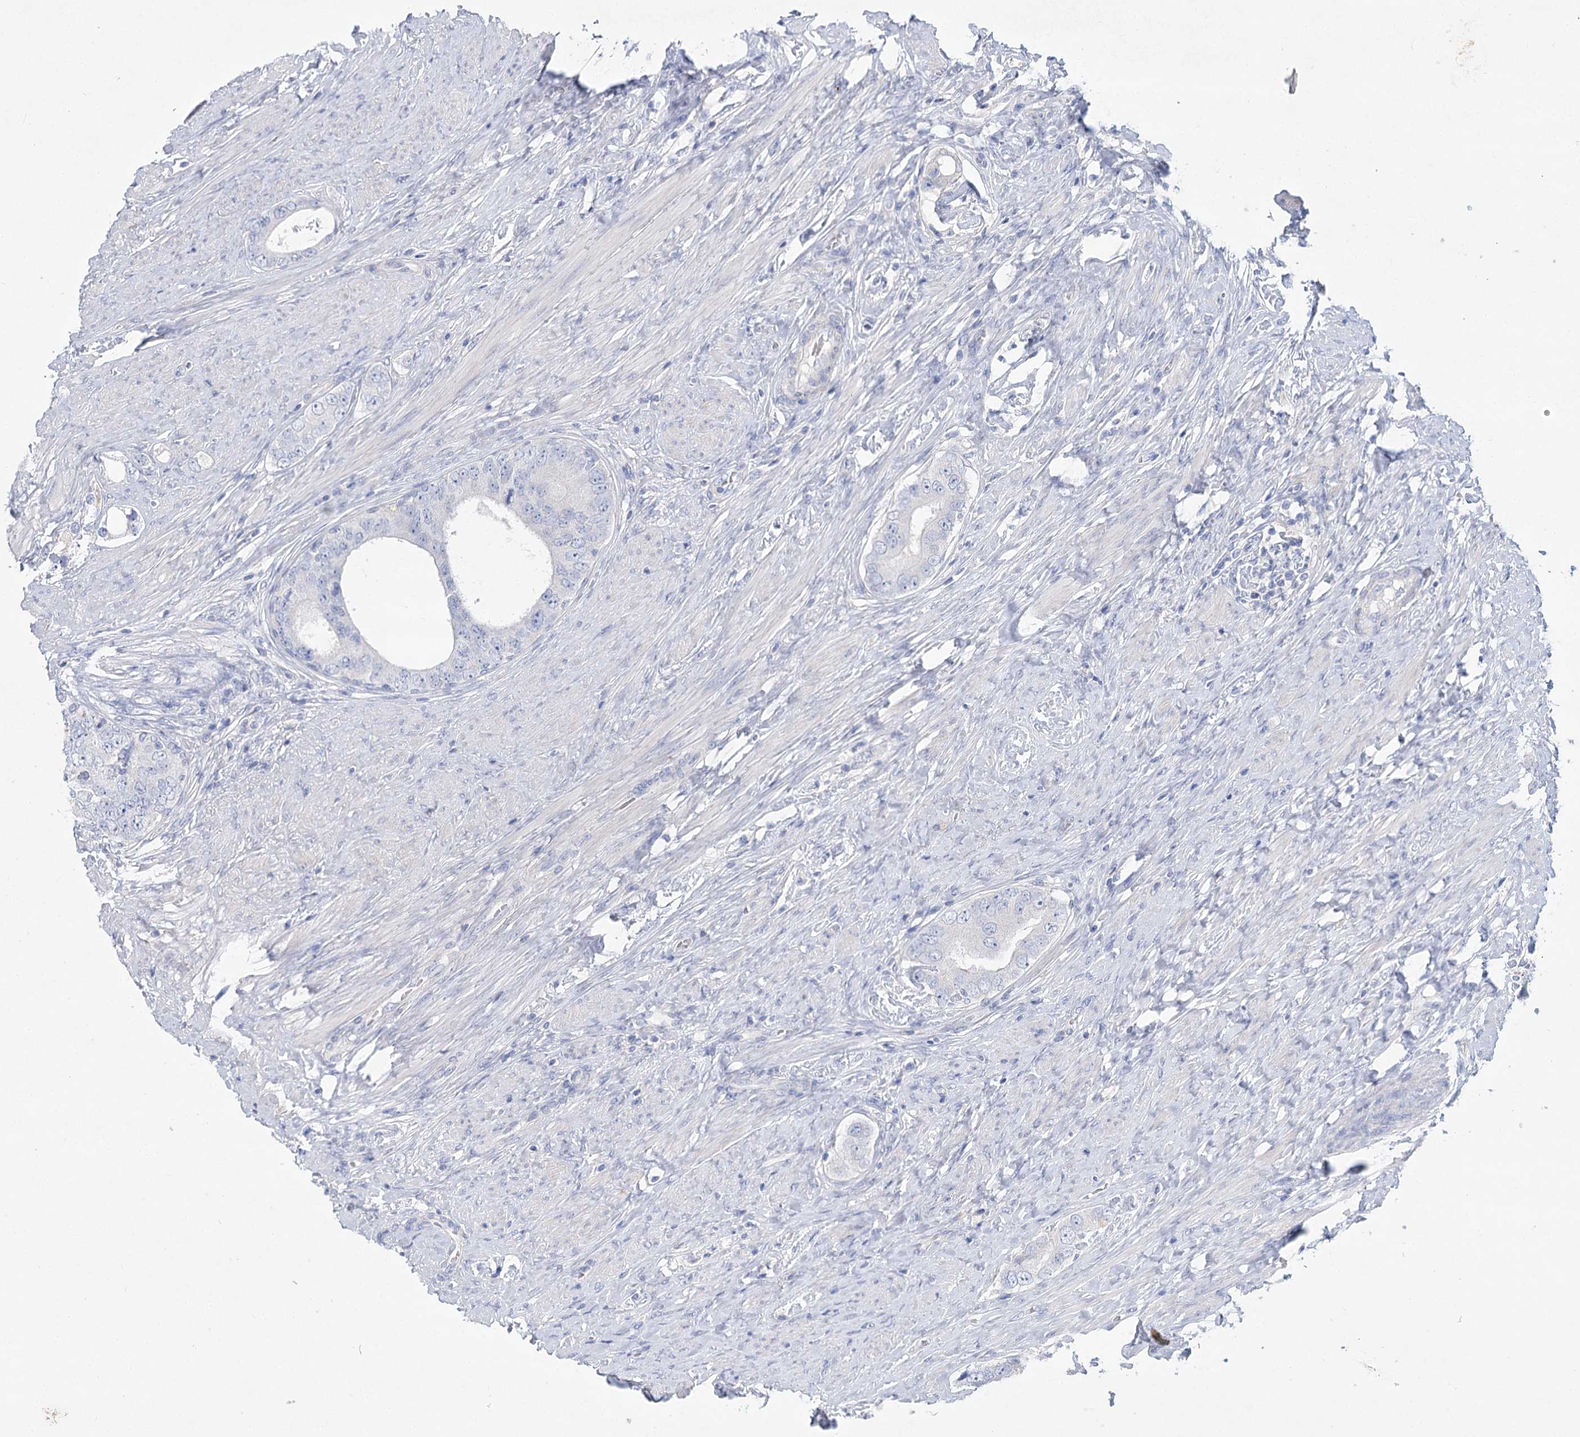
{"staining": {"intensity": "negative", "quantity": "none", "location": "none"}, "tissue": "prostate cancer", "cell_type": "Tumor cells", "image_type": "cancer", "snomed": [{"axis": "morphology", "description": "Adenocarcinoma, High grade"}, {"axis": "topography", "description": "Prostate"}], "caption": "Tumor cells are negative for protein expression in human high-grade adenocarcinoma (prostate). (DAB immunohistochemistry (IHC) visualized using brightfield microscopy, high magnification).", "gene": "SLC9A3", "patient": {"sex": "male", "age": 56}}